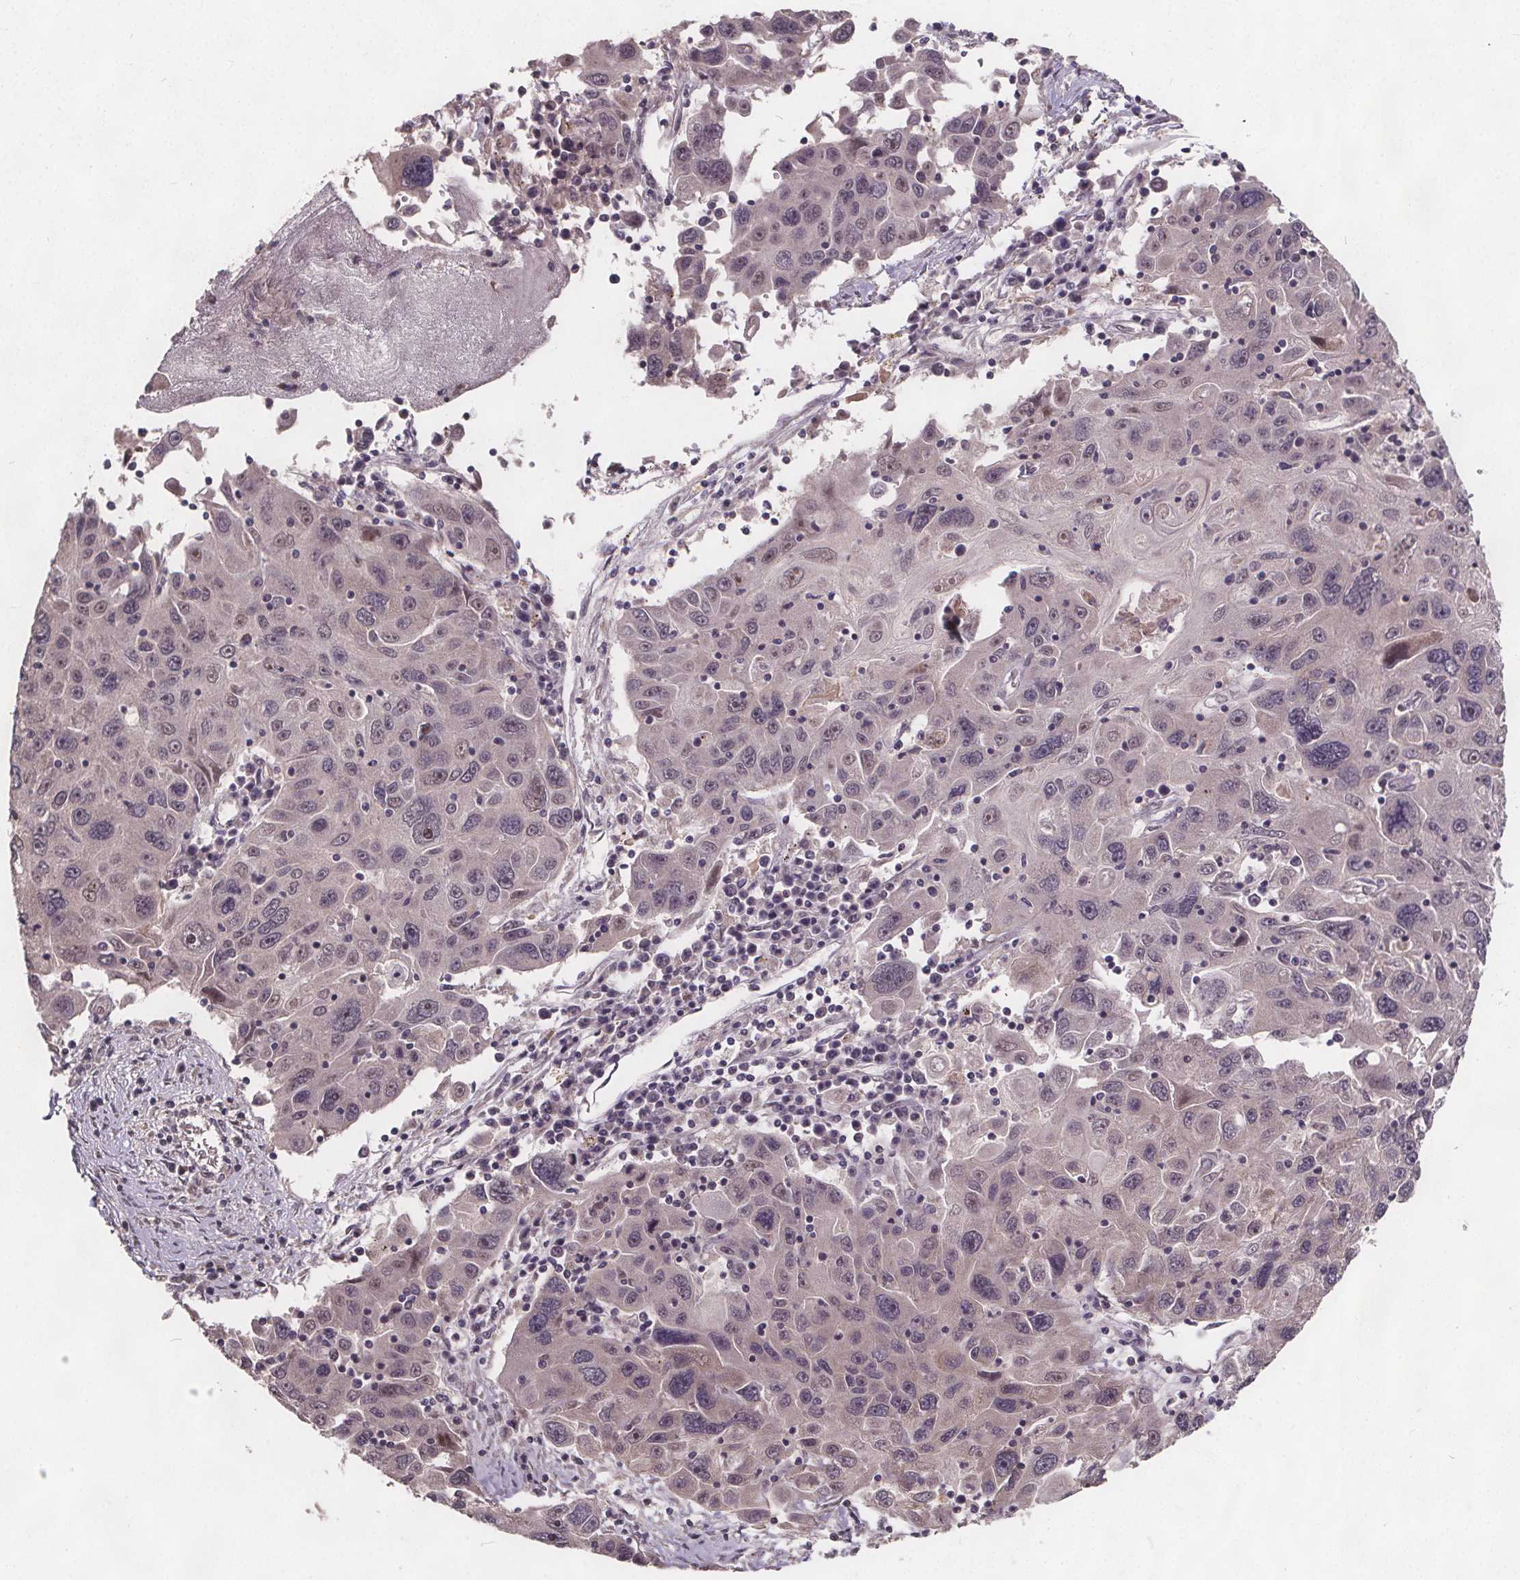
{"staining": {"intensity": "negative", "quantity": "none", "location": "none"}, "tissue": "stomach cancer", "cell_type": "Tumor cells", "image_type": "cancer", "snomed": [{"axis": "morphology", "description": "Adenocarcinoma, NOS"}, {"axis": "topography", "description": "Stomach"}], "caption": "There is no significant positivity in tumor cells of adenocarcinoma (stomach). Nuclei are stained in blue.", "gene": "USP9X", "patient": {"sex": "male", "age": 56}}